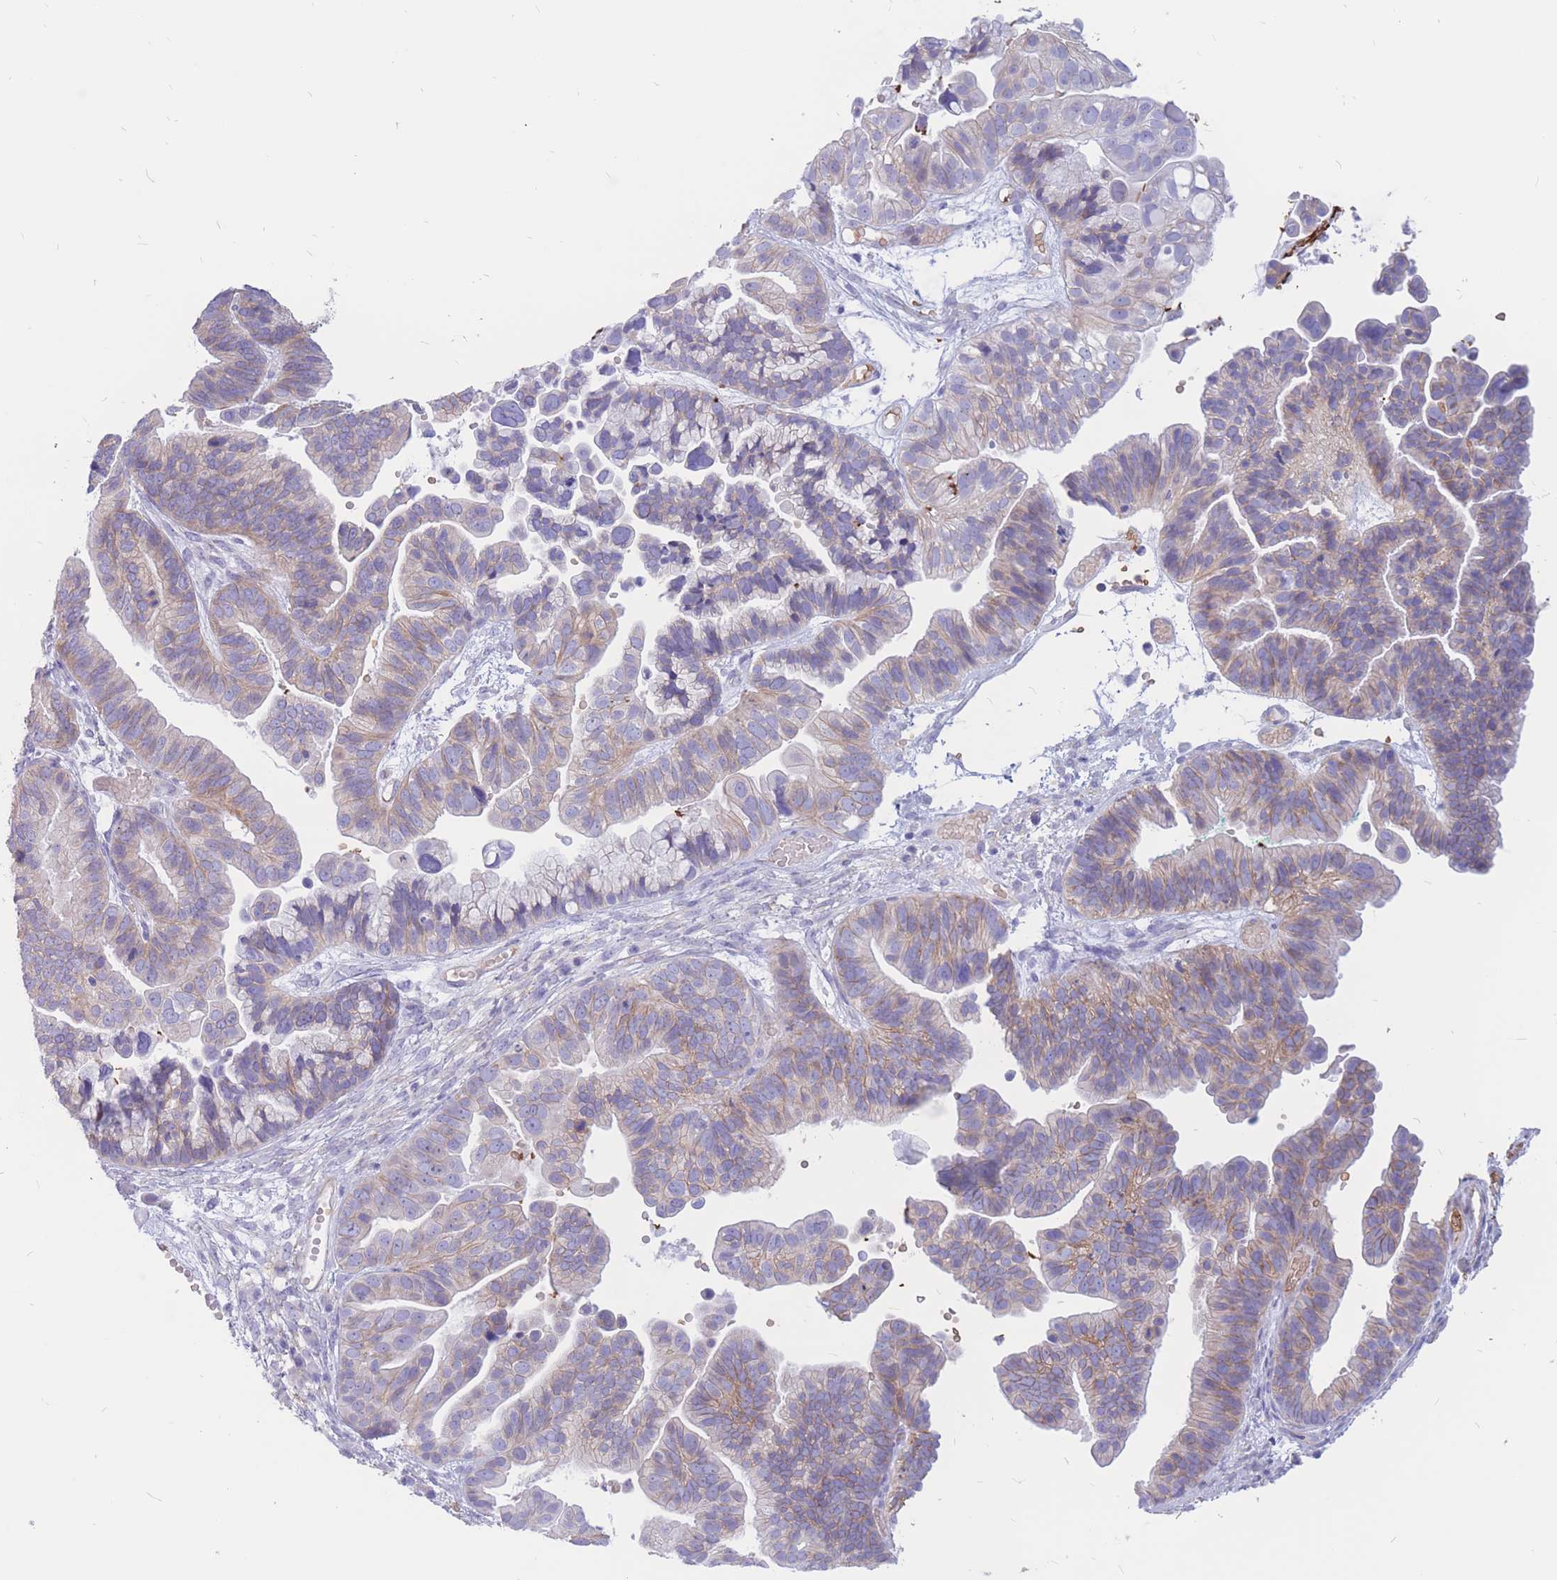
{"staining": {"intensity": "weak", "quantity": "25%-75%", "location": "cytoplasmic/membranous"}, "tissue": "ovarian cancer", "cell_type": "Tumor cells", "image_type": "cancer", "snomed": [{"axis": "morphology", "description": "Cystadenocarcinoma, serous, NOS"}, {"axis": "topography", "description": "Ovary"}], "caption": "Immunohistochemical staining of ovarian serous cystadenocarcinoma shows low levels of weak cytoplasmic/membranous protein positivity in about 25%-75% of tumor cells.", "gene": "ADD2", "patient": {"sex": "female", "age": 56}}